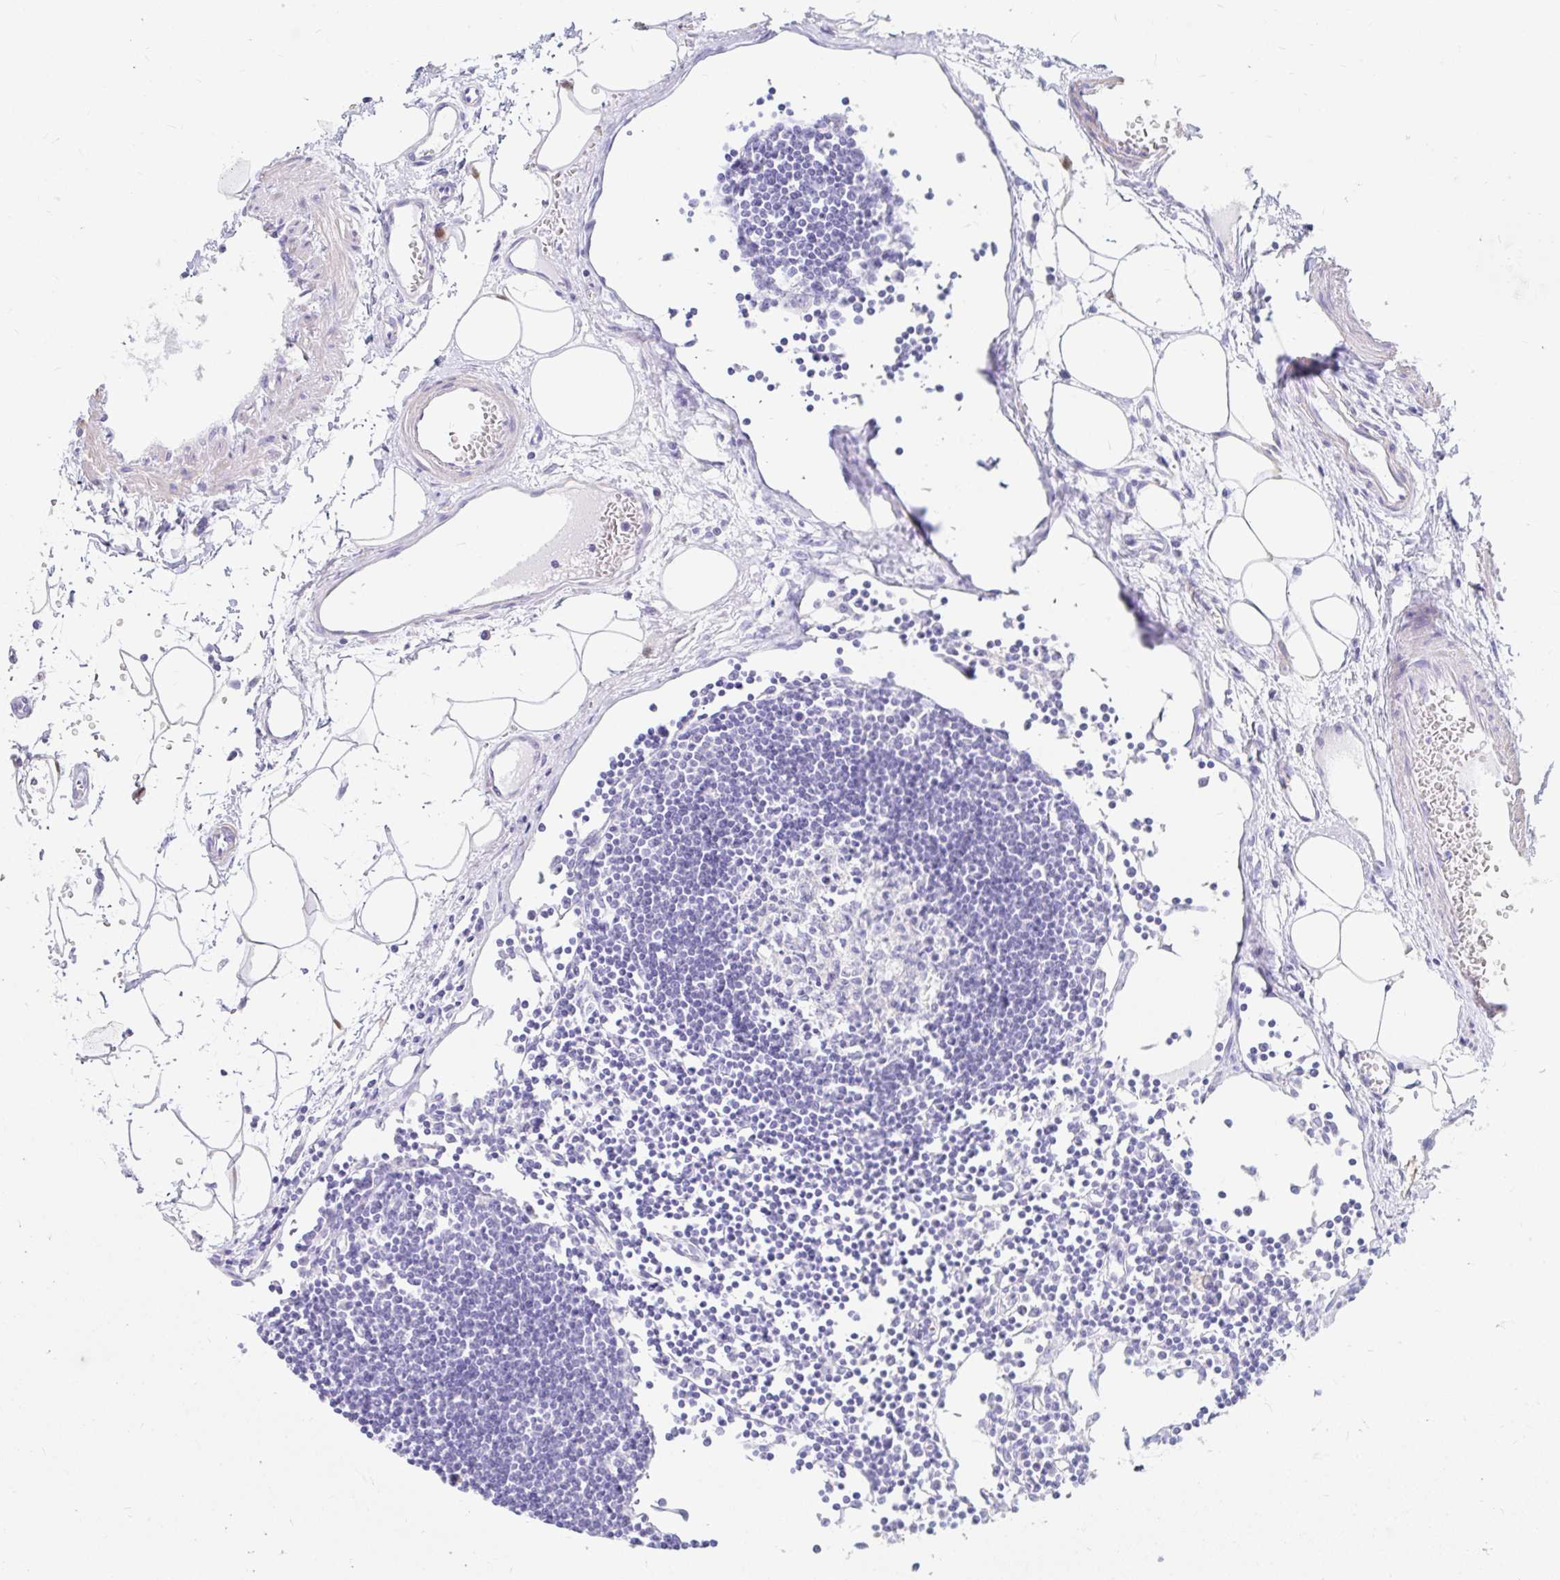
{"staining": {"intensity": "negative", "quantity": "none", "location": "none"}, "tissue": "lymph node", "cell_type": "Germinal center cells", "image_type": "normal", "snomed": [{"axis": "morphology", "description": "Normal tissue, NOS"}, {"axis": "topography", "description": "Lymph node"}], "caption": "Immunohistochemistry of unremarkable lymph node reveals no staining in germinal center cells. Nuclei are stained in blue.", "gene": "PPP1R1B", "patient": {"sex": "female", "age": 65}}